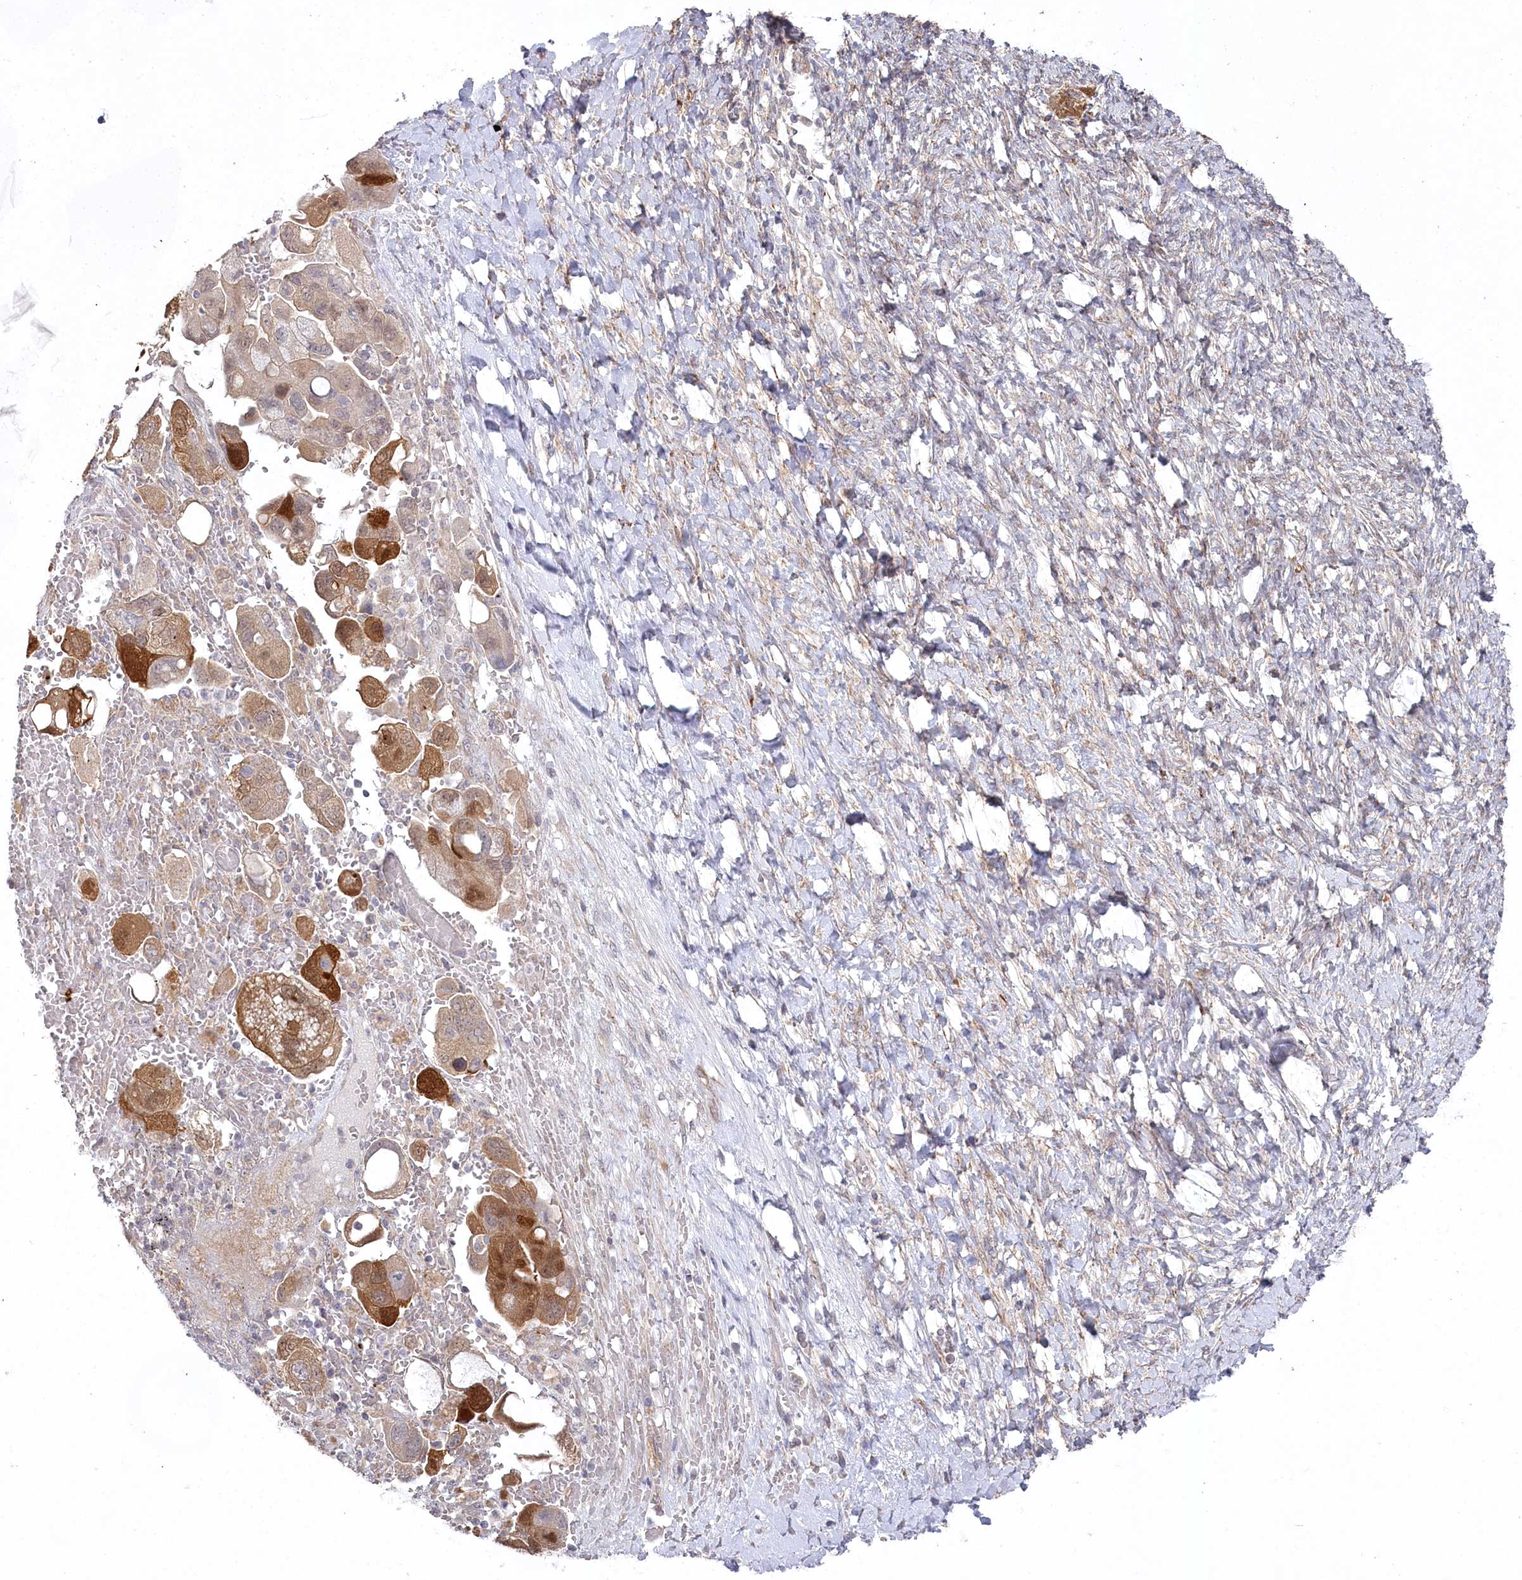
{"staining": {"intensity": "moderate", "quantity": "25%-75%", "location": "cytoplasmic/membranous"}, "tissue": "ovarian cancer", "cell_type": "Tumor cells", "image_type": "cancer", "snomed": [{"axis": "morphology", "description": "Carcinoma, NOS"}, {"axis": "morphology", "description": "Cystadenocarcinoma, serous, NOS"}, {"axis": "topography", "description": "Ovary"}], "caption": "High-power microscopy captured an immunohistochemistry micrograph of ovarian cancer (serous cystadenocarcinoma), revealing moderate cytoplasmic/membranous positivity in about 25%-75% of tumor cells.", "gene": "AAMDC", "patient": {"sex": "female", "age": 69}}